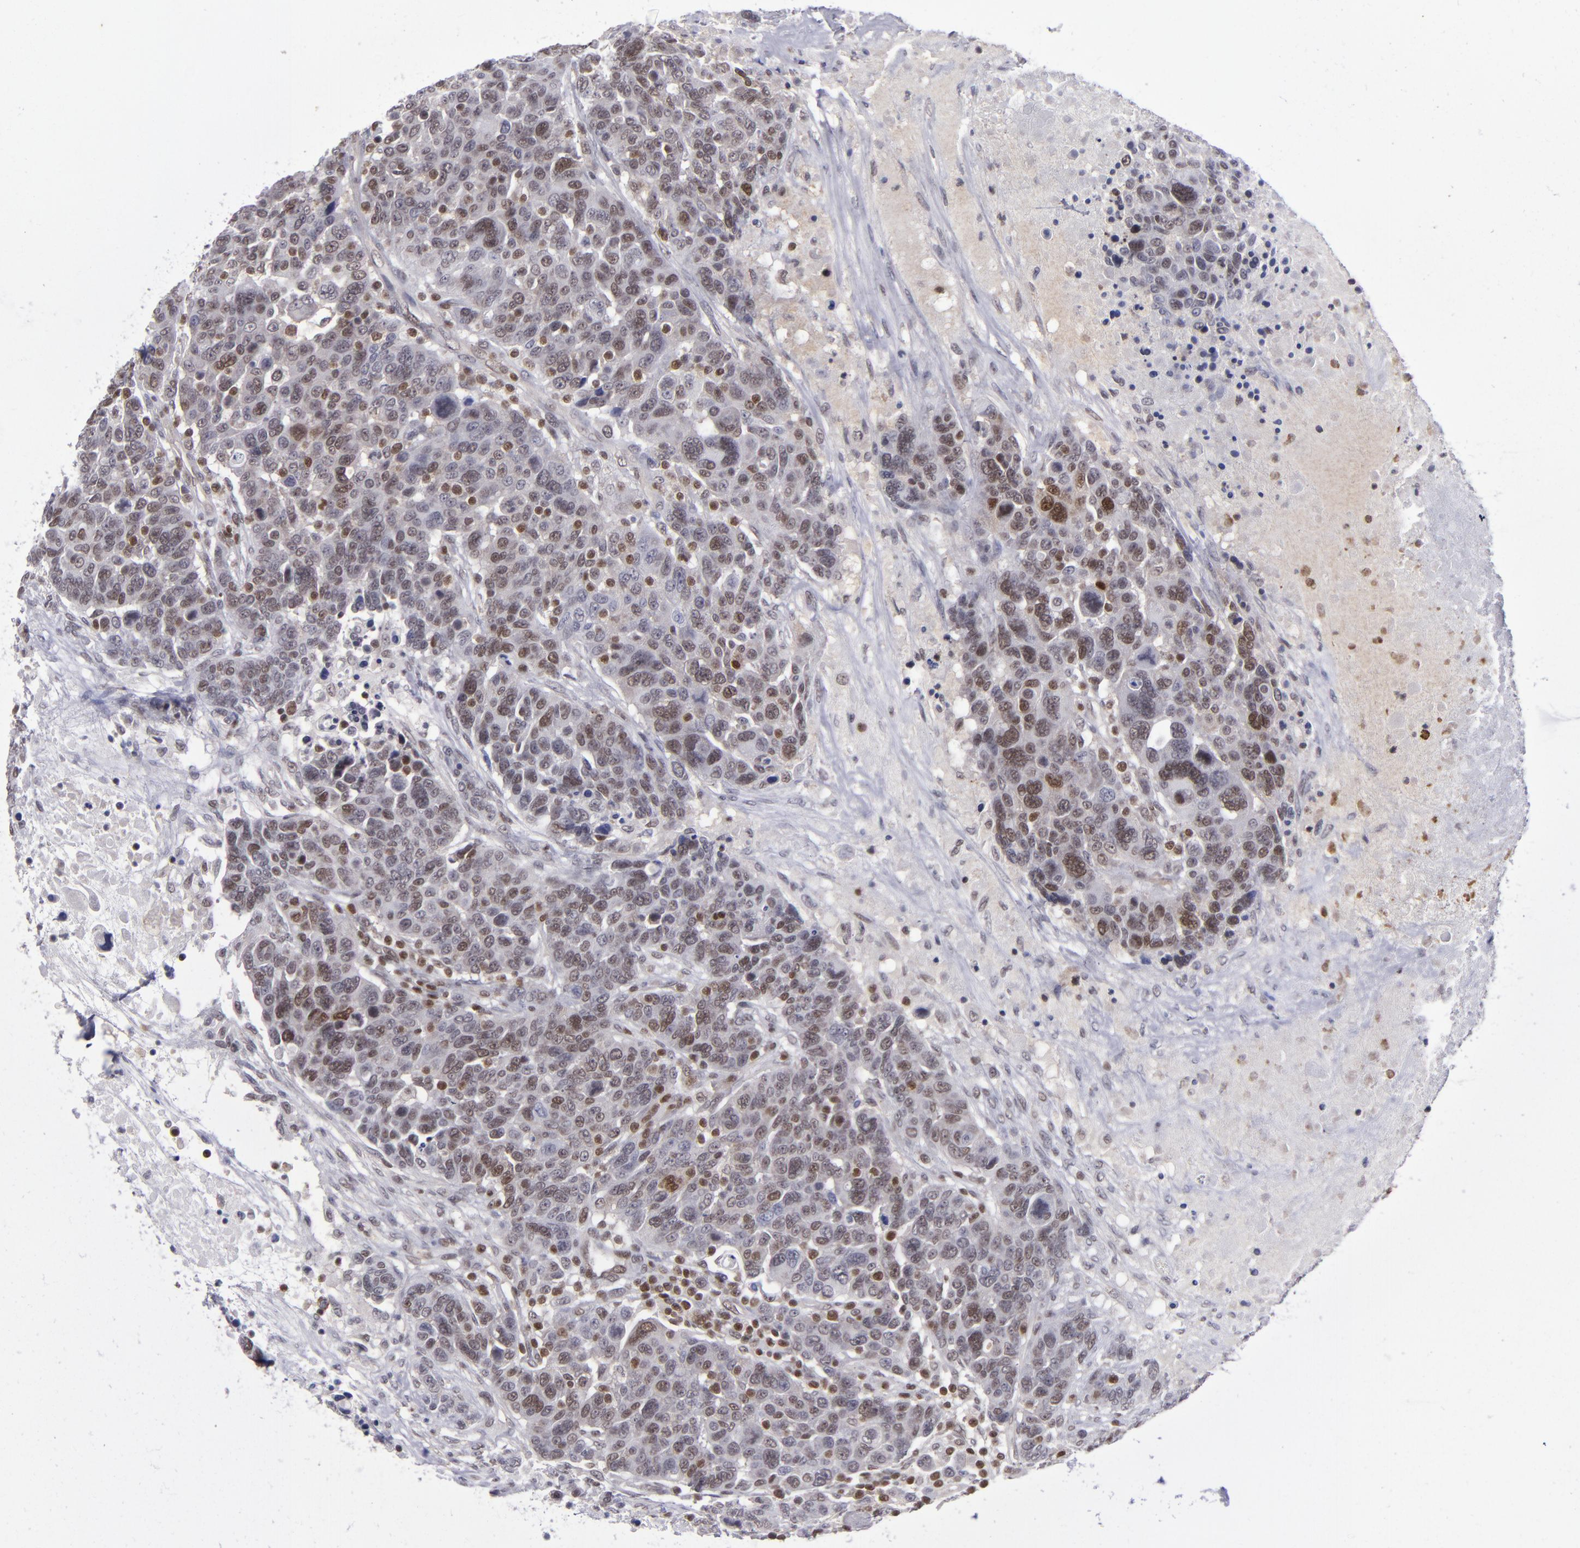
{"staining": {"intensity": "moderate", "quantity": ">75%", "location": "cytoplasmic/membranous,nuclear"}, "tissue": "breast cancer", "cell_type": "Tumor cells", "image_type": "cancer", "snomed": [{"axis": "morphology", "description": "Duct carcinoma"}, {"axis": "topography", "description": "Breast"}], "caption": "Protein analysis of breast cancer (invasive ductal carcinoma) tissue displays moderate cytoplasmic/membranous and nuclear staining in about >75% of tumor cells.", "gene": "MGMT", "patient": {"sex": "female", "age": 37}}